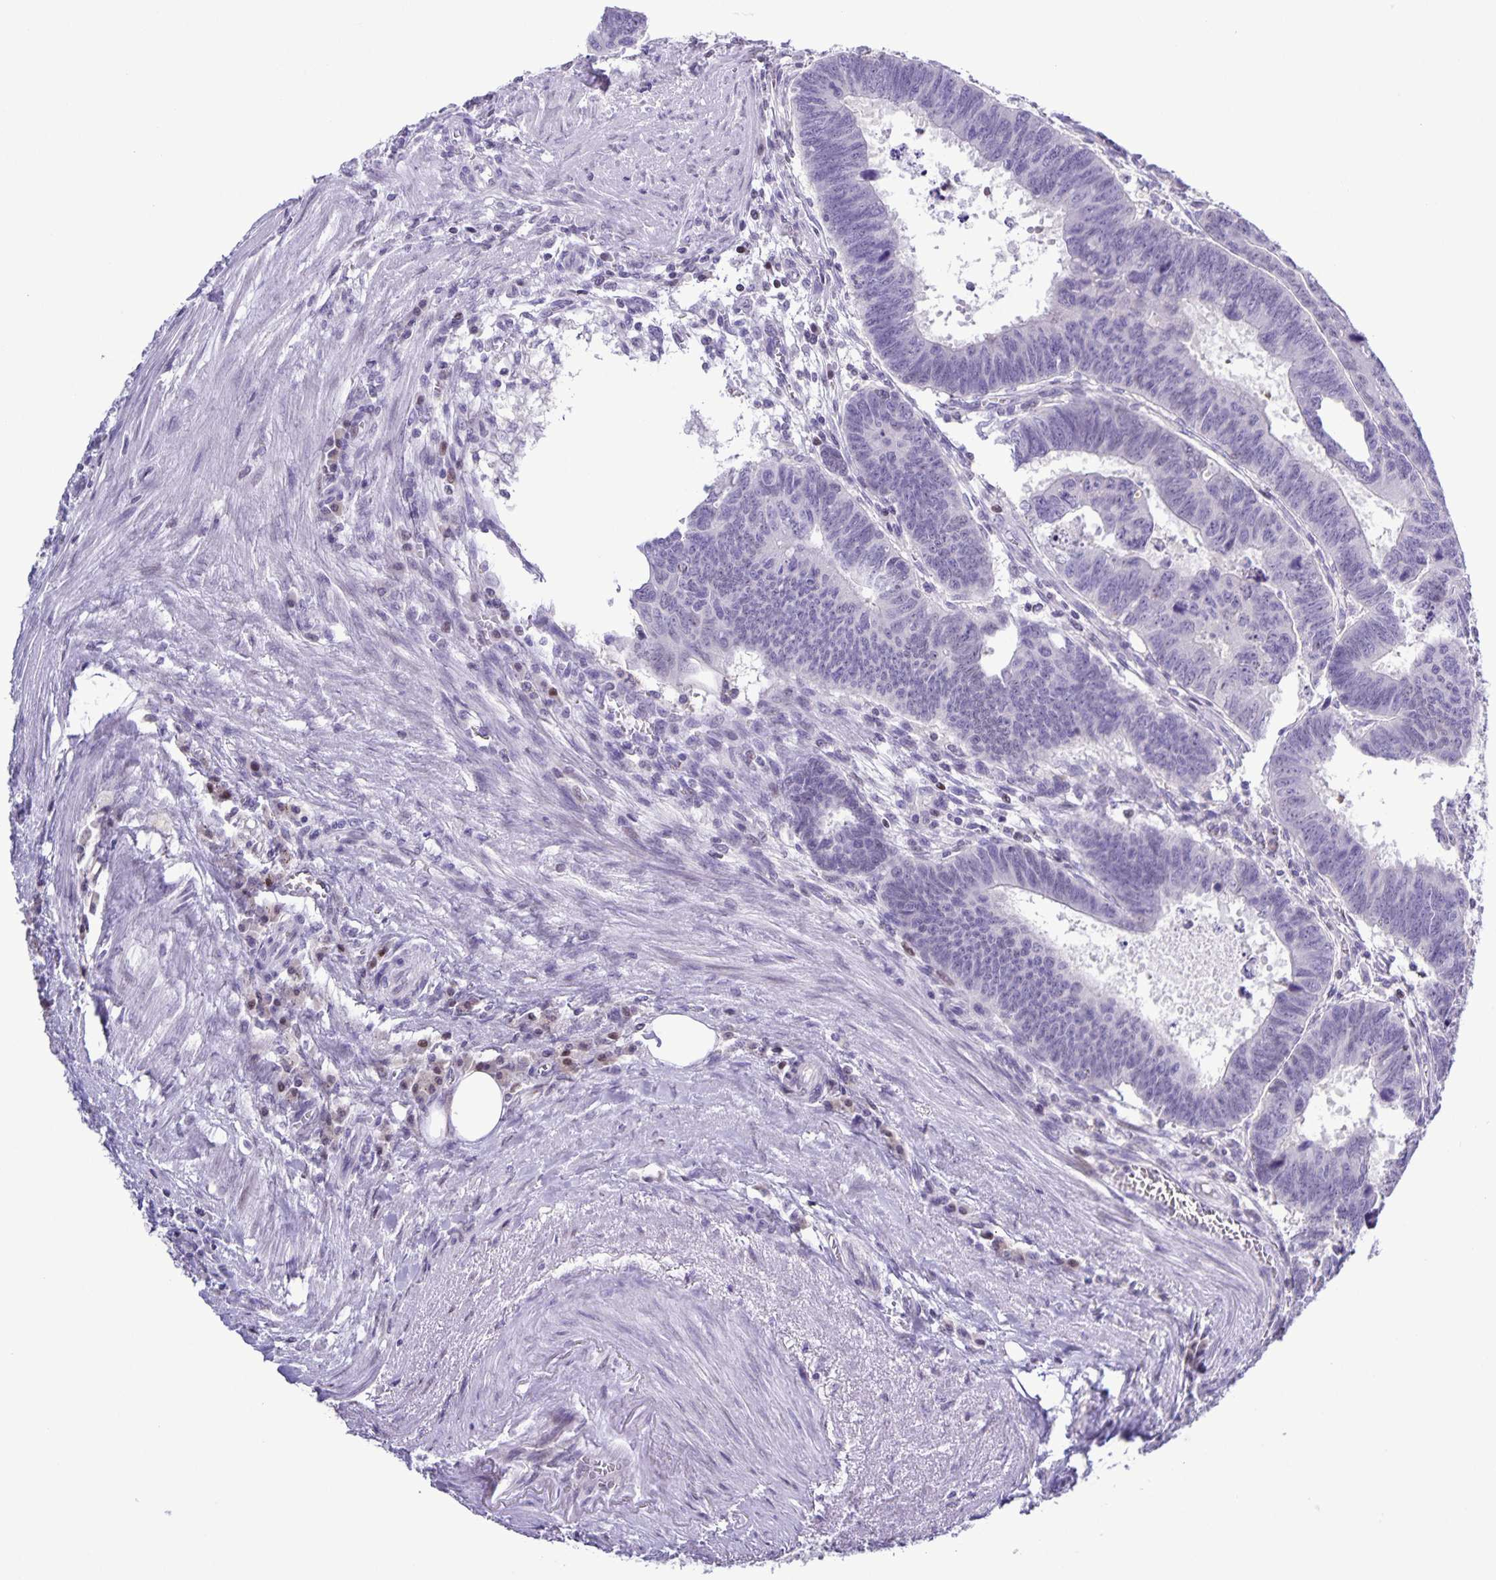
{"staining": {"intensity": "negative", "quantity": "none", "location": "none"}, "tissue": "colorectal cancer", "cell_type": "Tumor cells", "image_type": "cancer", "snomed": [{"axis": "morphology", "description": "Adenocarcinoma, NOS"}, {"axis": "topography", "description": "Colon"}], "caption": "Immunohistochemistry micrograph of neoplastic tissue: colorectal adenocarcinoma stained with DAB demonstrates no significant protein staining in tumor cells. (DAB (3,3'-diaminobenzidine) immunohistochemistry, high magnification).", "gene": "ONECUT2", "patient": {"sex": "male", "age": 62}}